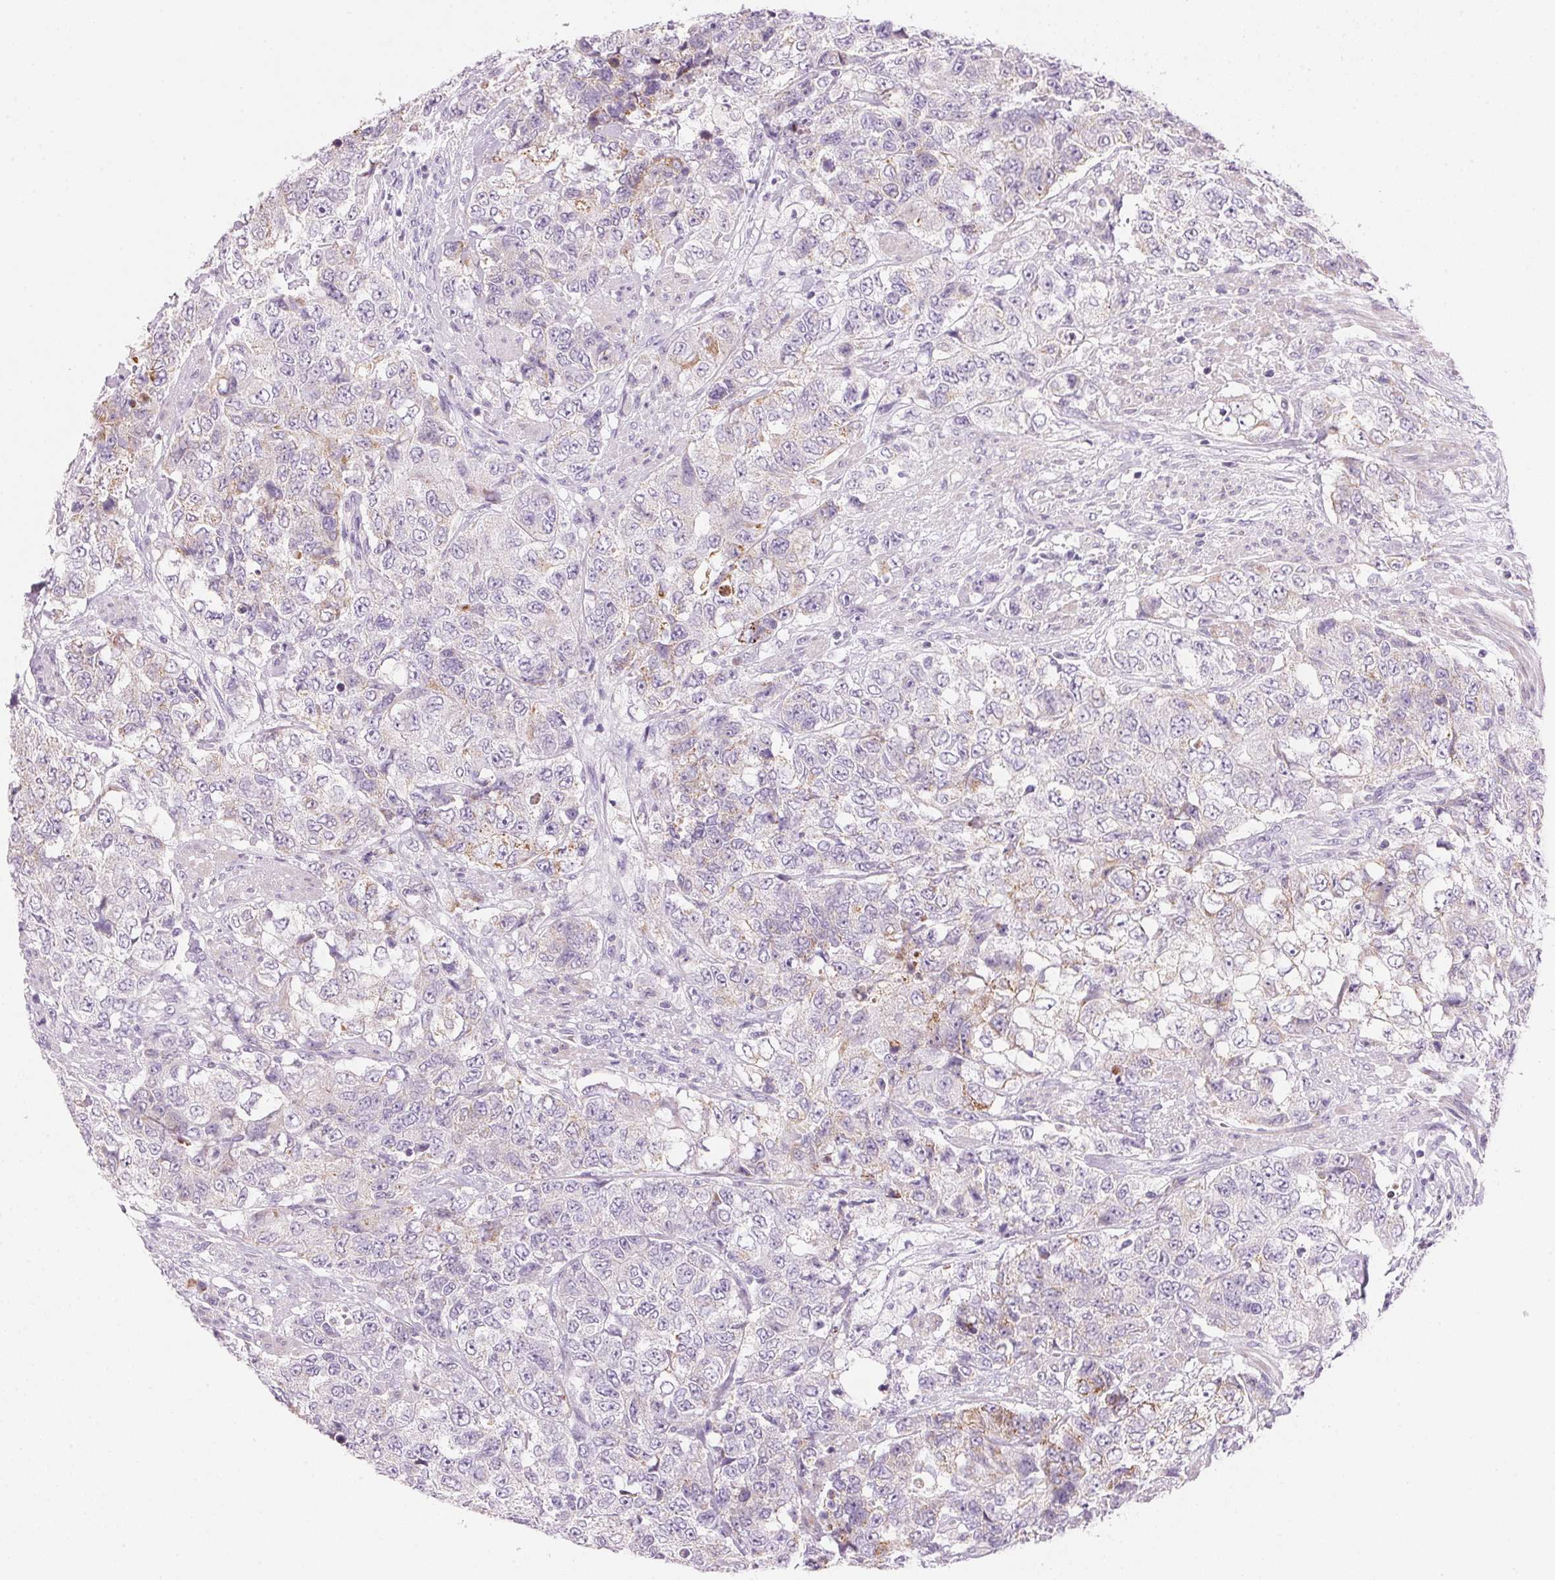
{"staining": {"intensity": "weak", "quantity": "<25%", "location": "cytoplasmic/membranous"}, "tissue": "urothelial cancer", "cell_type": "Tumor cells", "image_type": "cancer", "snomed": [{"axis": "morphology", "description": "Urothelial carcinoma, High grade"}, {"axis": "topography", "description": "Urinary bladder"}], "caption": "IHC histopathology image of human high-grade urothelial carcinoma stained for a protein (brown), which displays no expression in tumor cells. (Immunohistochemistry (ihc), brightfield microscopy, high magnification).", "gene": "CYP11B1", "patient": {"sex": "female", "age": 78}}